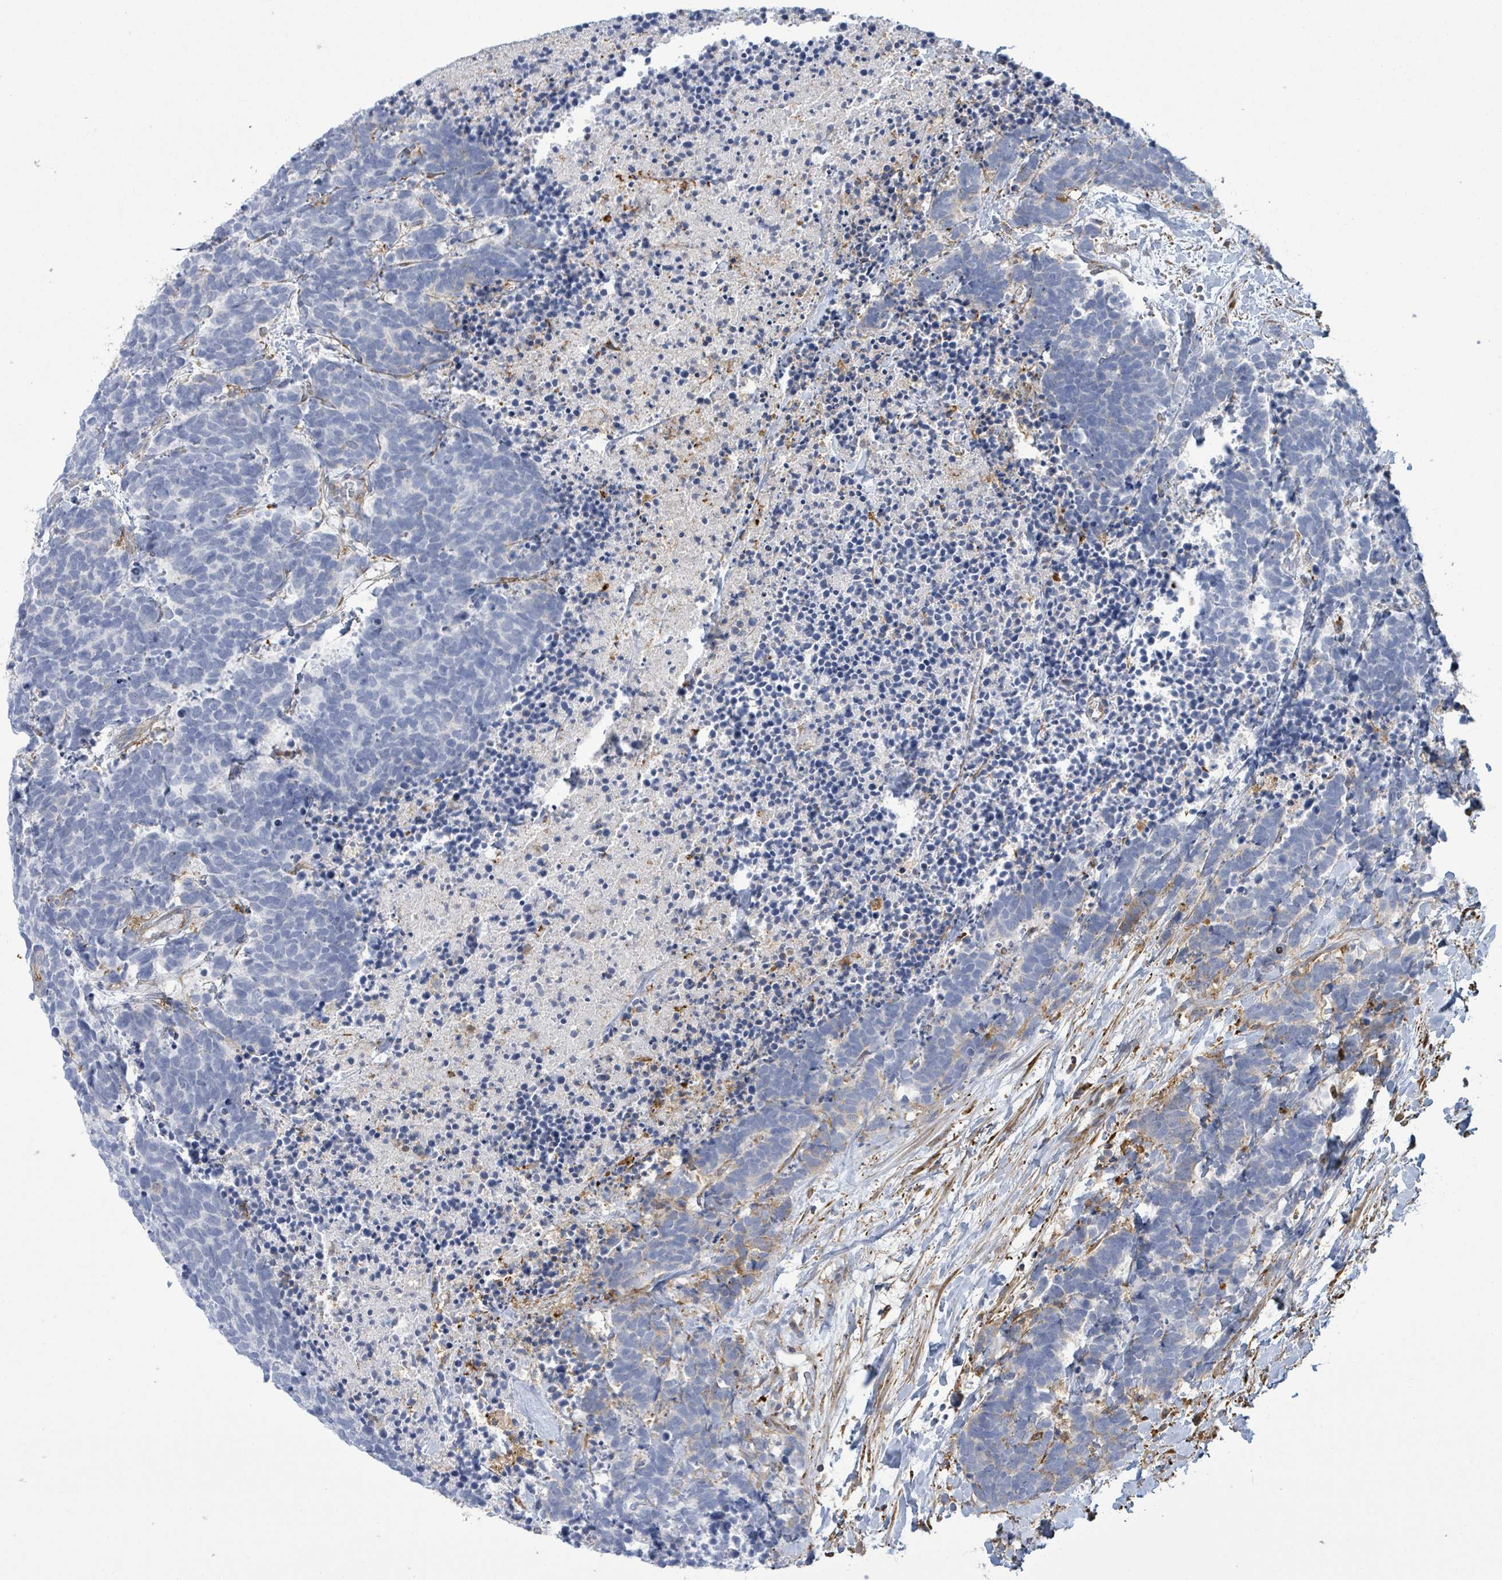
{"staining": {"intensity": "negative", "quantity": "none", "location": "none"}, "tissue": "carcinoid", "cell_type": "Tumor cells", "image_type": "cancer", "snomed": [{"axis": "morphology", "description": "Carcinoma, NOS"}, {"axis": "morphology", "description": "Carcinoid, malignant, NOS"}, {"axis": "topography", "description": "Prostate"}], "caption": "A high-resolution histopathology image shows immunohistochemistry staining of carcinoma, which shows no significant expression in tumor cells.", "gene": "EGFL7", "patient": {"sex": "male", "age": 57}}